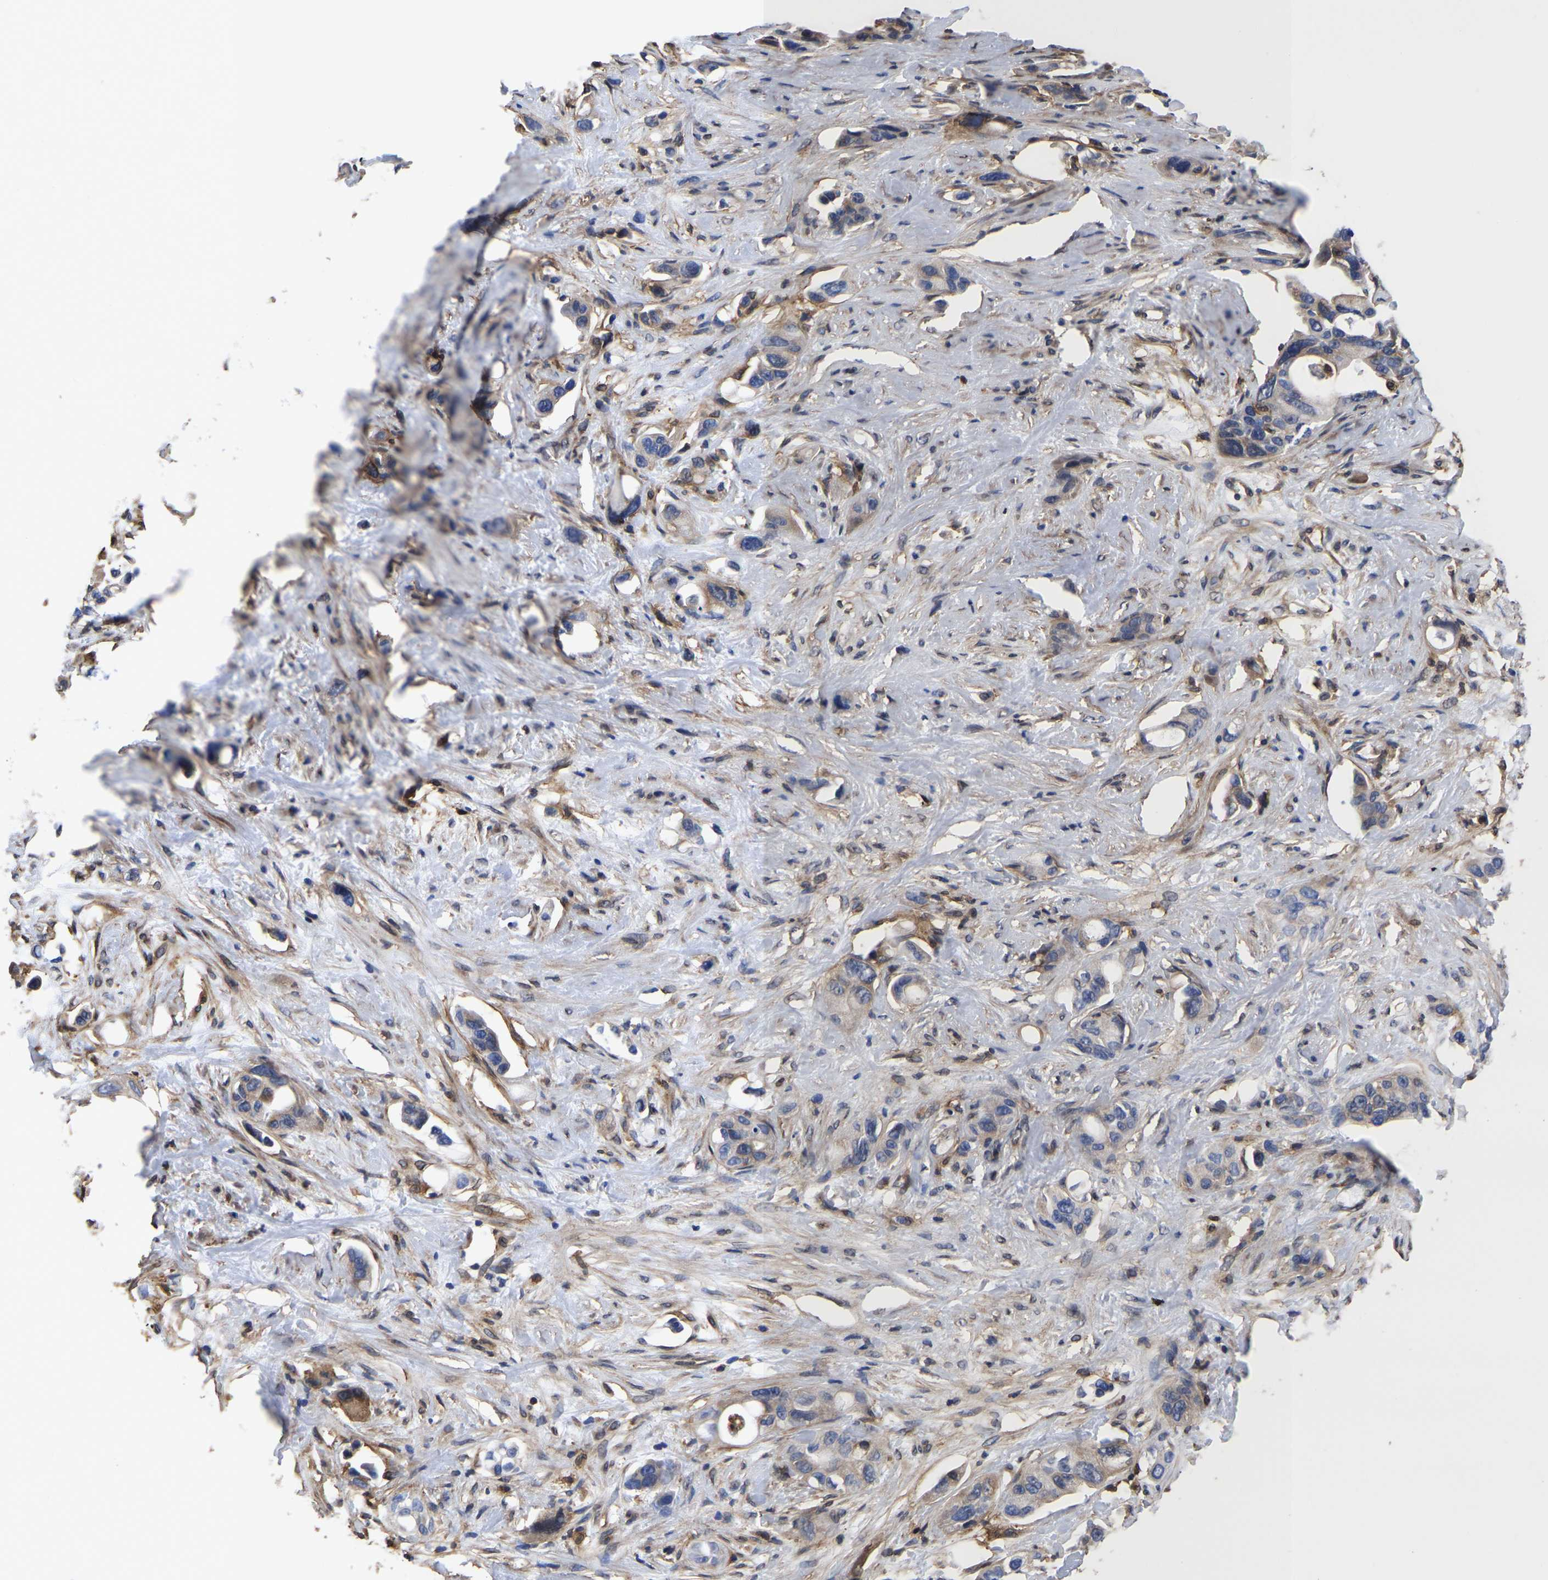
{"staining": {"intensity": "moderate", "quantity": ">75%", "location": "cytoplasmic/membranous"}, "tissue": "pancreatic cancer", "cell_type": "Tumor cells", "image_type": "cancer", "snomed": [{"axis": "morphology", "description": "Adenocarcinoma, NOS"}, {"axis": "topography", "description": "Pancreas"}], "caption": "DAB (3,3'-diaminobenzidine) immunohistochemical staining of pancreatic cancer (adenocarcinoma) demonstrates moderate cytoplasmic/membranous protein positivity in about >75% of tumor cells.", "gene": "LIF", "patient": {"sex": "male", "age": 53}}